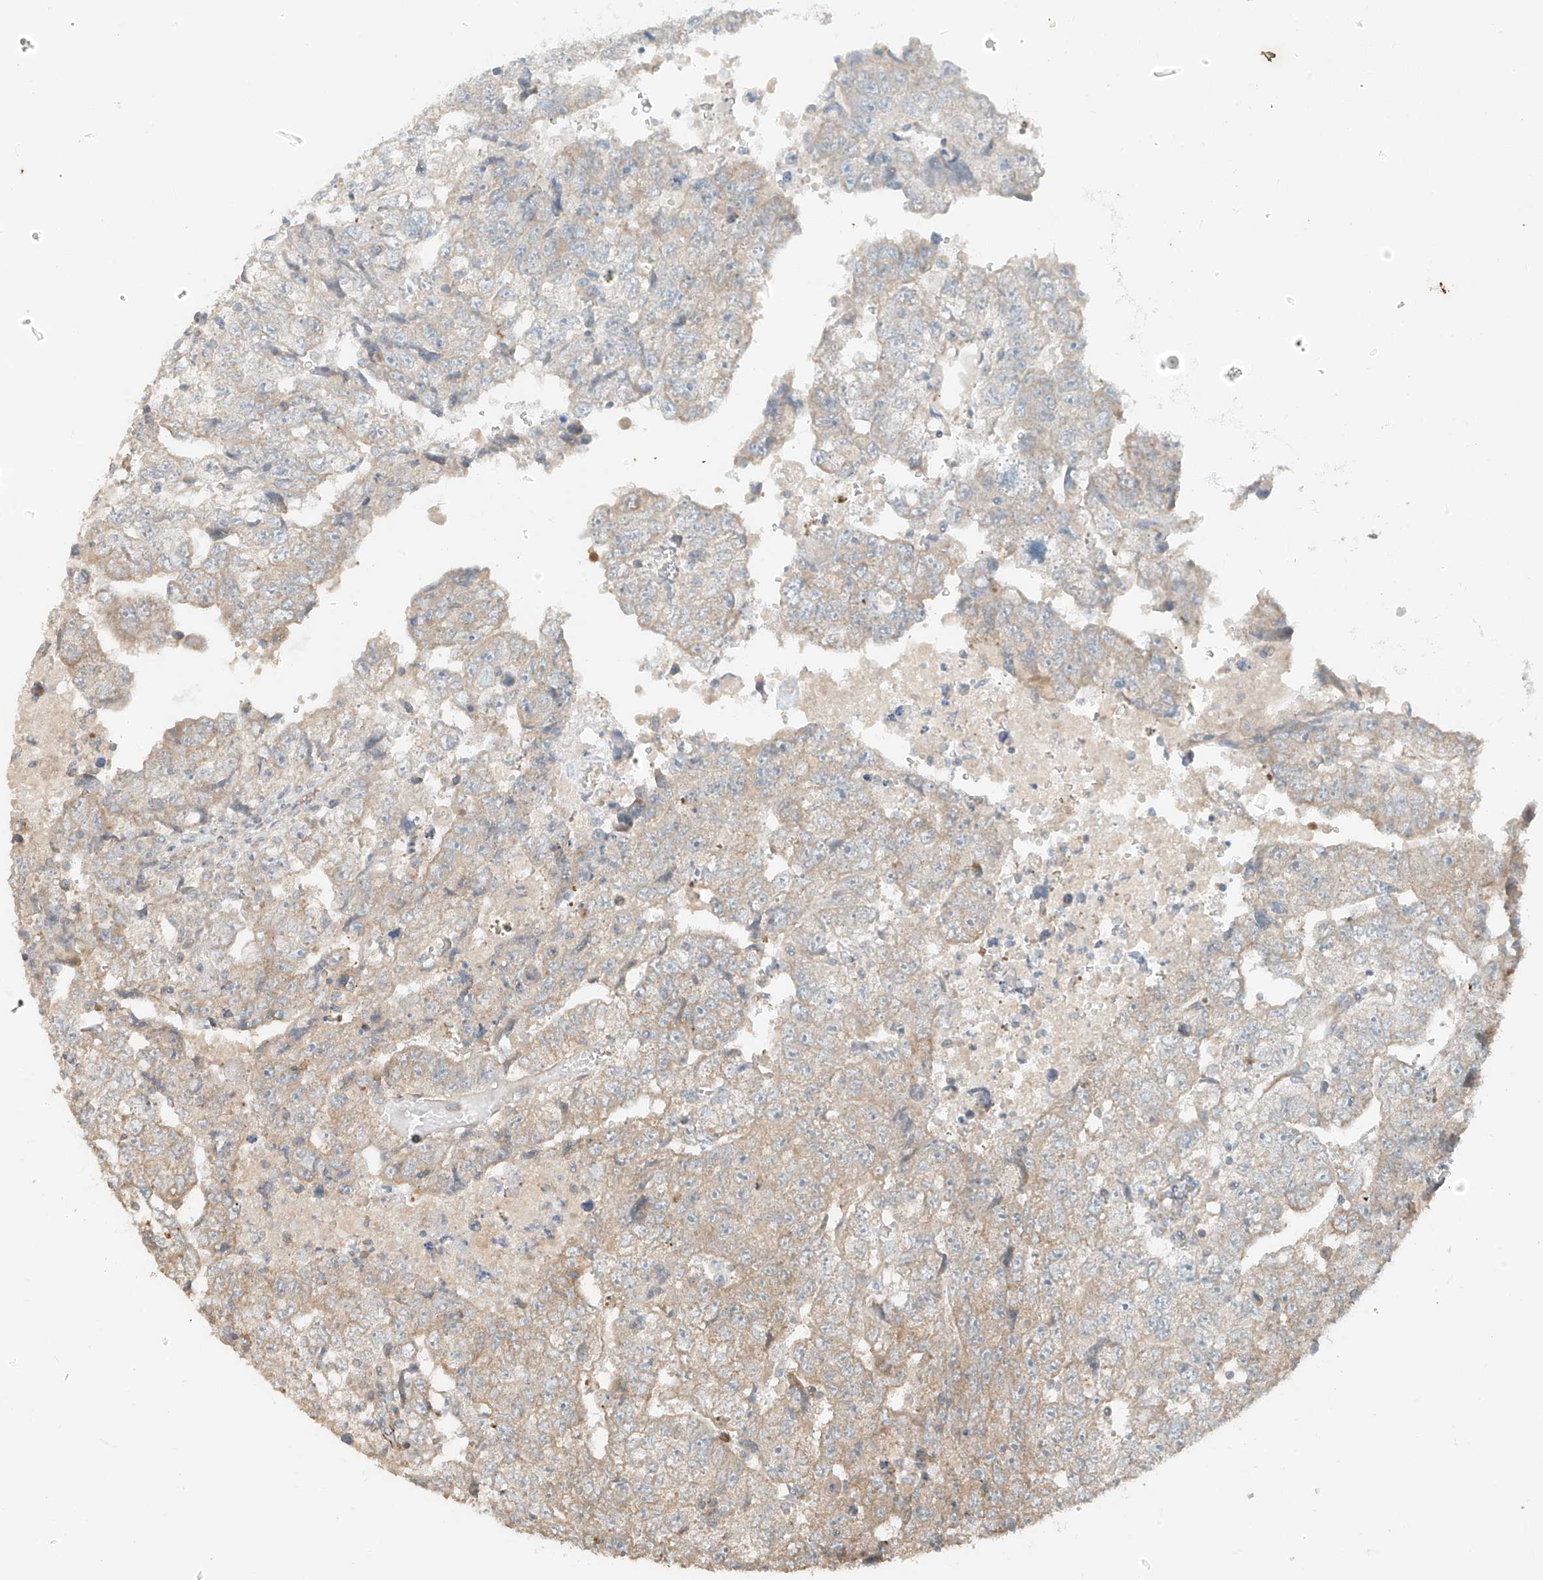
{"staining": {"intensity": "weak", "quantity": "25%-75%", "location": "cytoplasmic/membranous"}, "tissue": "testis cancer", "cell_type": "Tumor cells", "image_type": "cancer", "snomed": [{"axis": "morphology", "description": "Carcinoma, Embryonal, NOS"}, {"axis": "topography", "description": "Testis"}], "caption": "An image of human testis embryonal carcinoma stained for a protein reveals weak cytoplasmic/membranous brown staining in tumor cells.", "gene": "ANKZF1", "patient": {"sex": "male", "age": 36}}